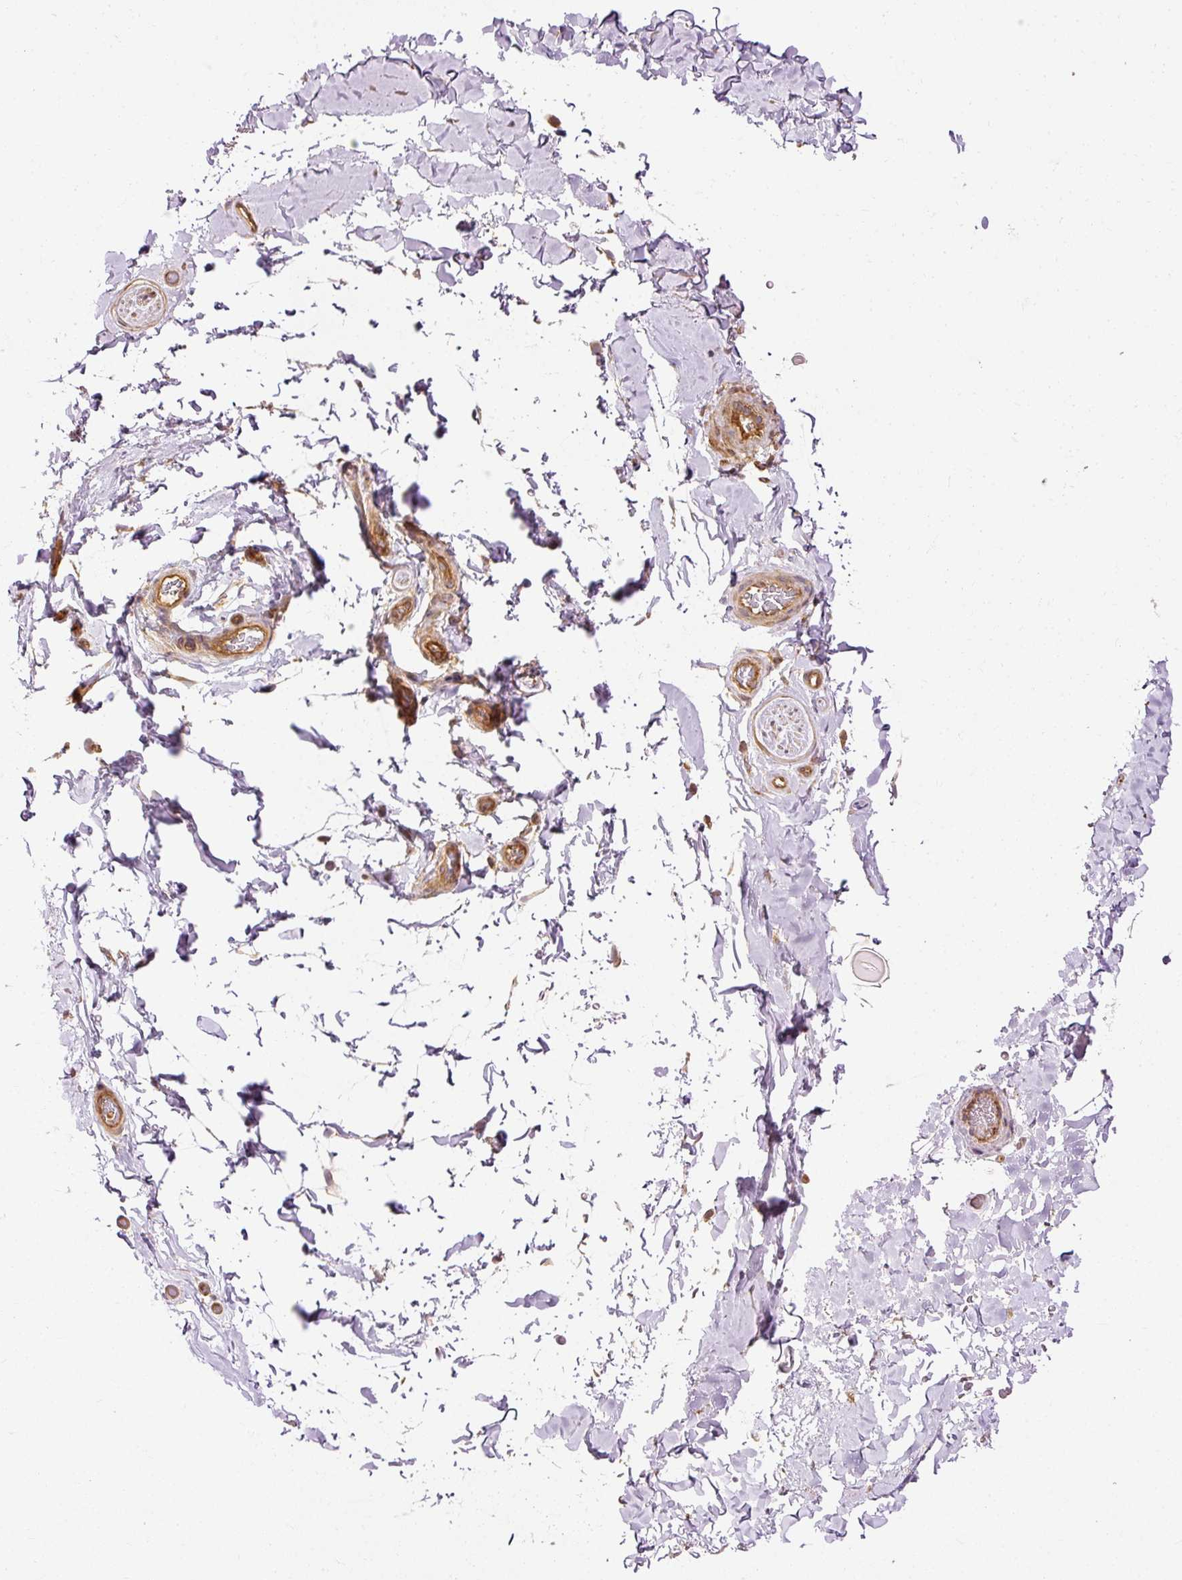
{"staining": {"intensity": "weak", "quantity": ">75%", "location": "cytoplasmic/membranous"}, "tissue": "adipose tissue", "cell_type": "Adipocytes", "image_type": "normal", "snomed": [{"axis": "morphology", "description": "Normal tissue, NOS"}, {"axis": "topography", "description": "Vascular tissue"}, {"axis": "topography", "description": "Peripheral nerve tissue"}], "caption": "The image exhibits immunohistochemical staining of unremarkable adipose tissue. There is weak cytoplasmic/membranous expression is seen in approximately >75% of adipocytes.", "gene": "ARMH3", "patient": {"sex": "male", "age": 41}}